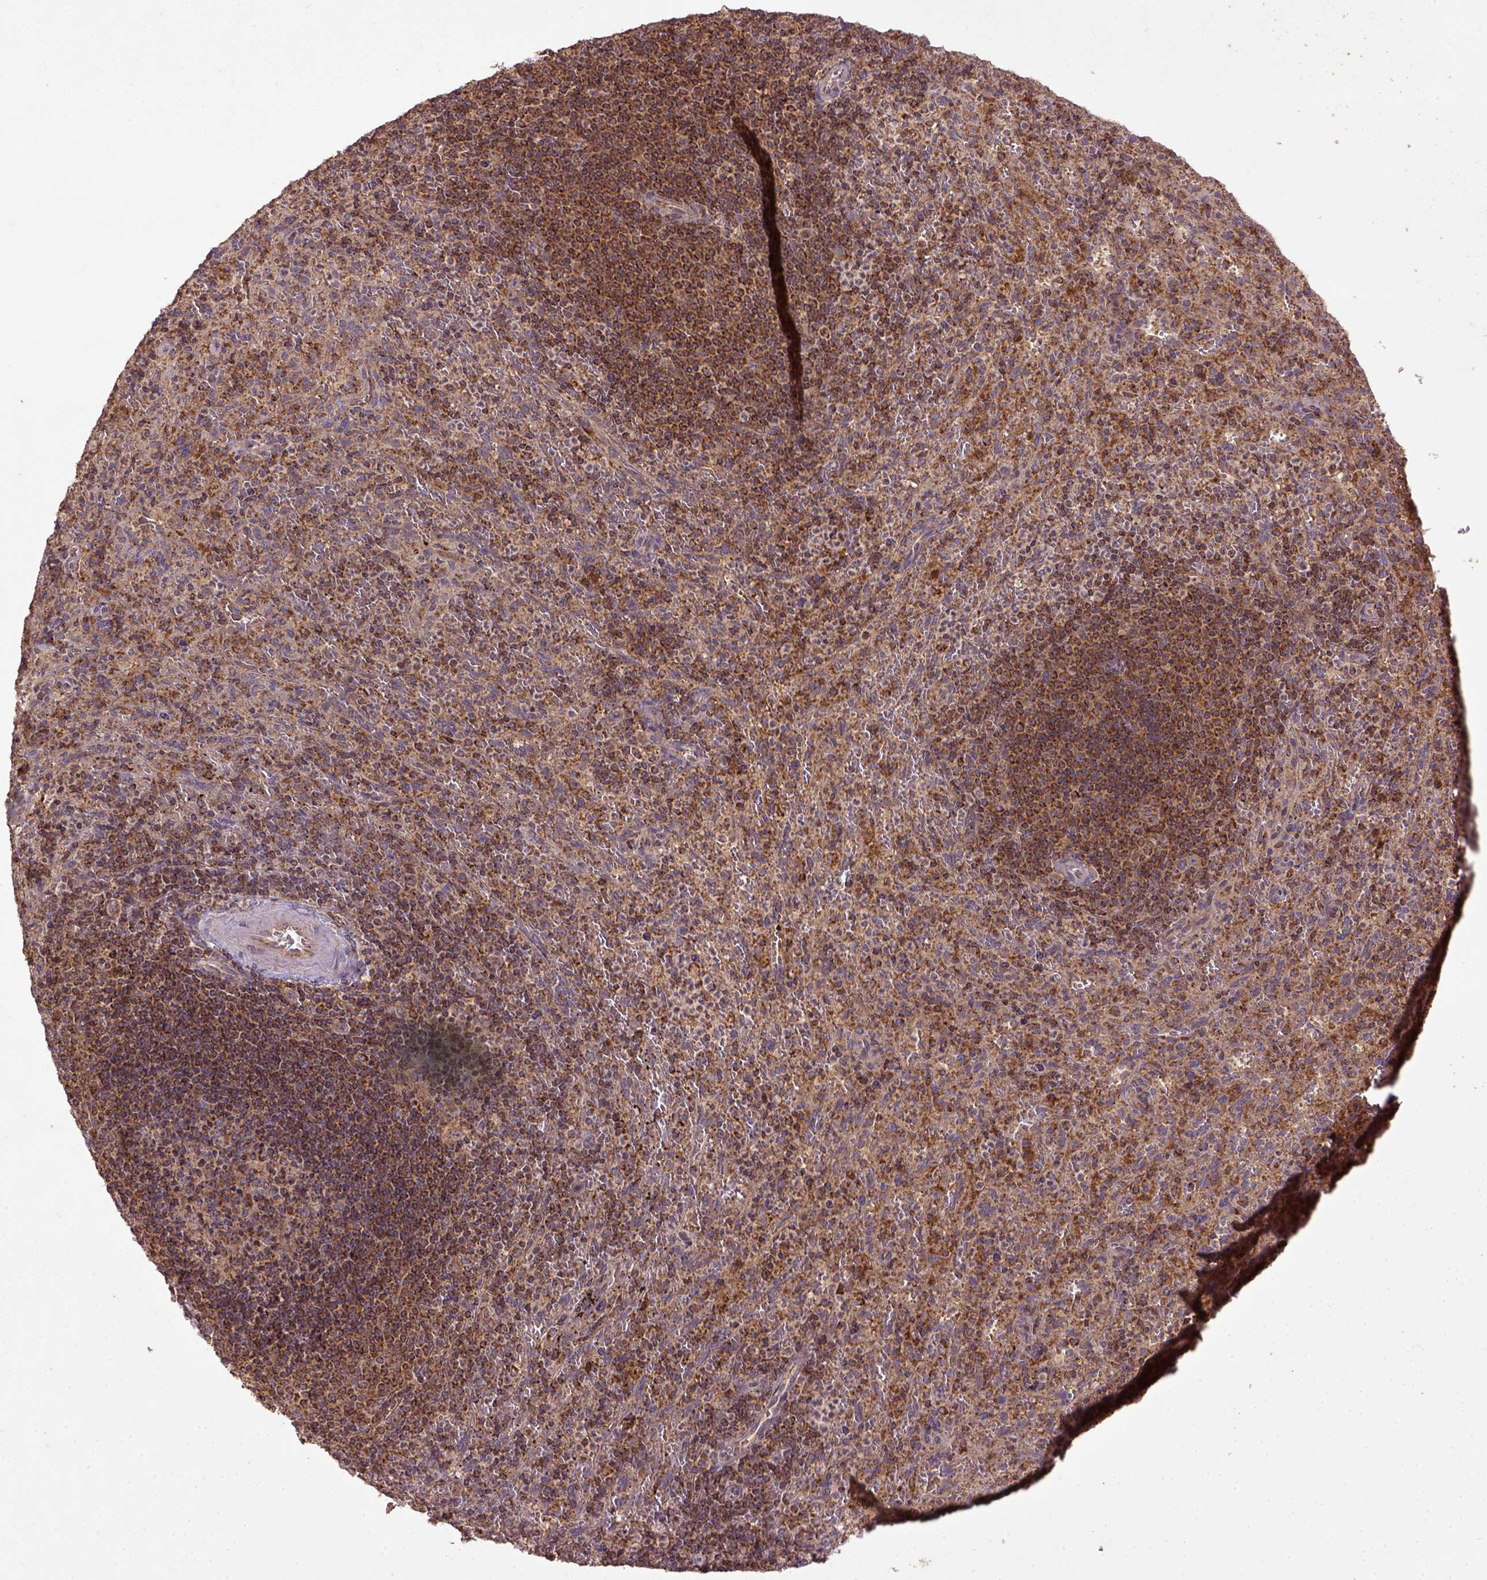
{"staining": {"intensity": "moderate", "quantity": ">75%", "location": "cytoplasmic/membranous"}, "tissue": "spleen", "cell_type": "Cells in red pulp", "image_type": "normal", "snomed": [{"axis": "morphology", "description": "Normal tissue, NOS"}, {"axis": "topography", "description": "Spleen"}], "caption": "Normal spleen reveals moderate cytoplasmic/membranous staining in about >75% of cells in red pulp The protein of interest is stained brown, and the nuclei are stained in blue (DAB (3,3'-diaminobenzidine) IHC with brightfield microscopy, high magnification)..", "gene": "MT", "patient": {"sex": "male", "age": 57}}